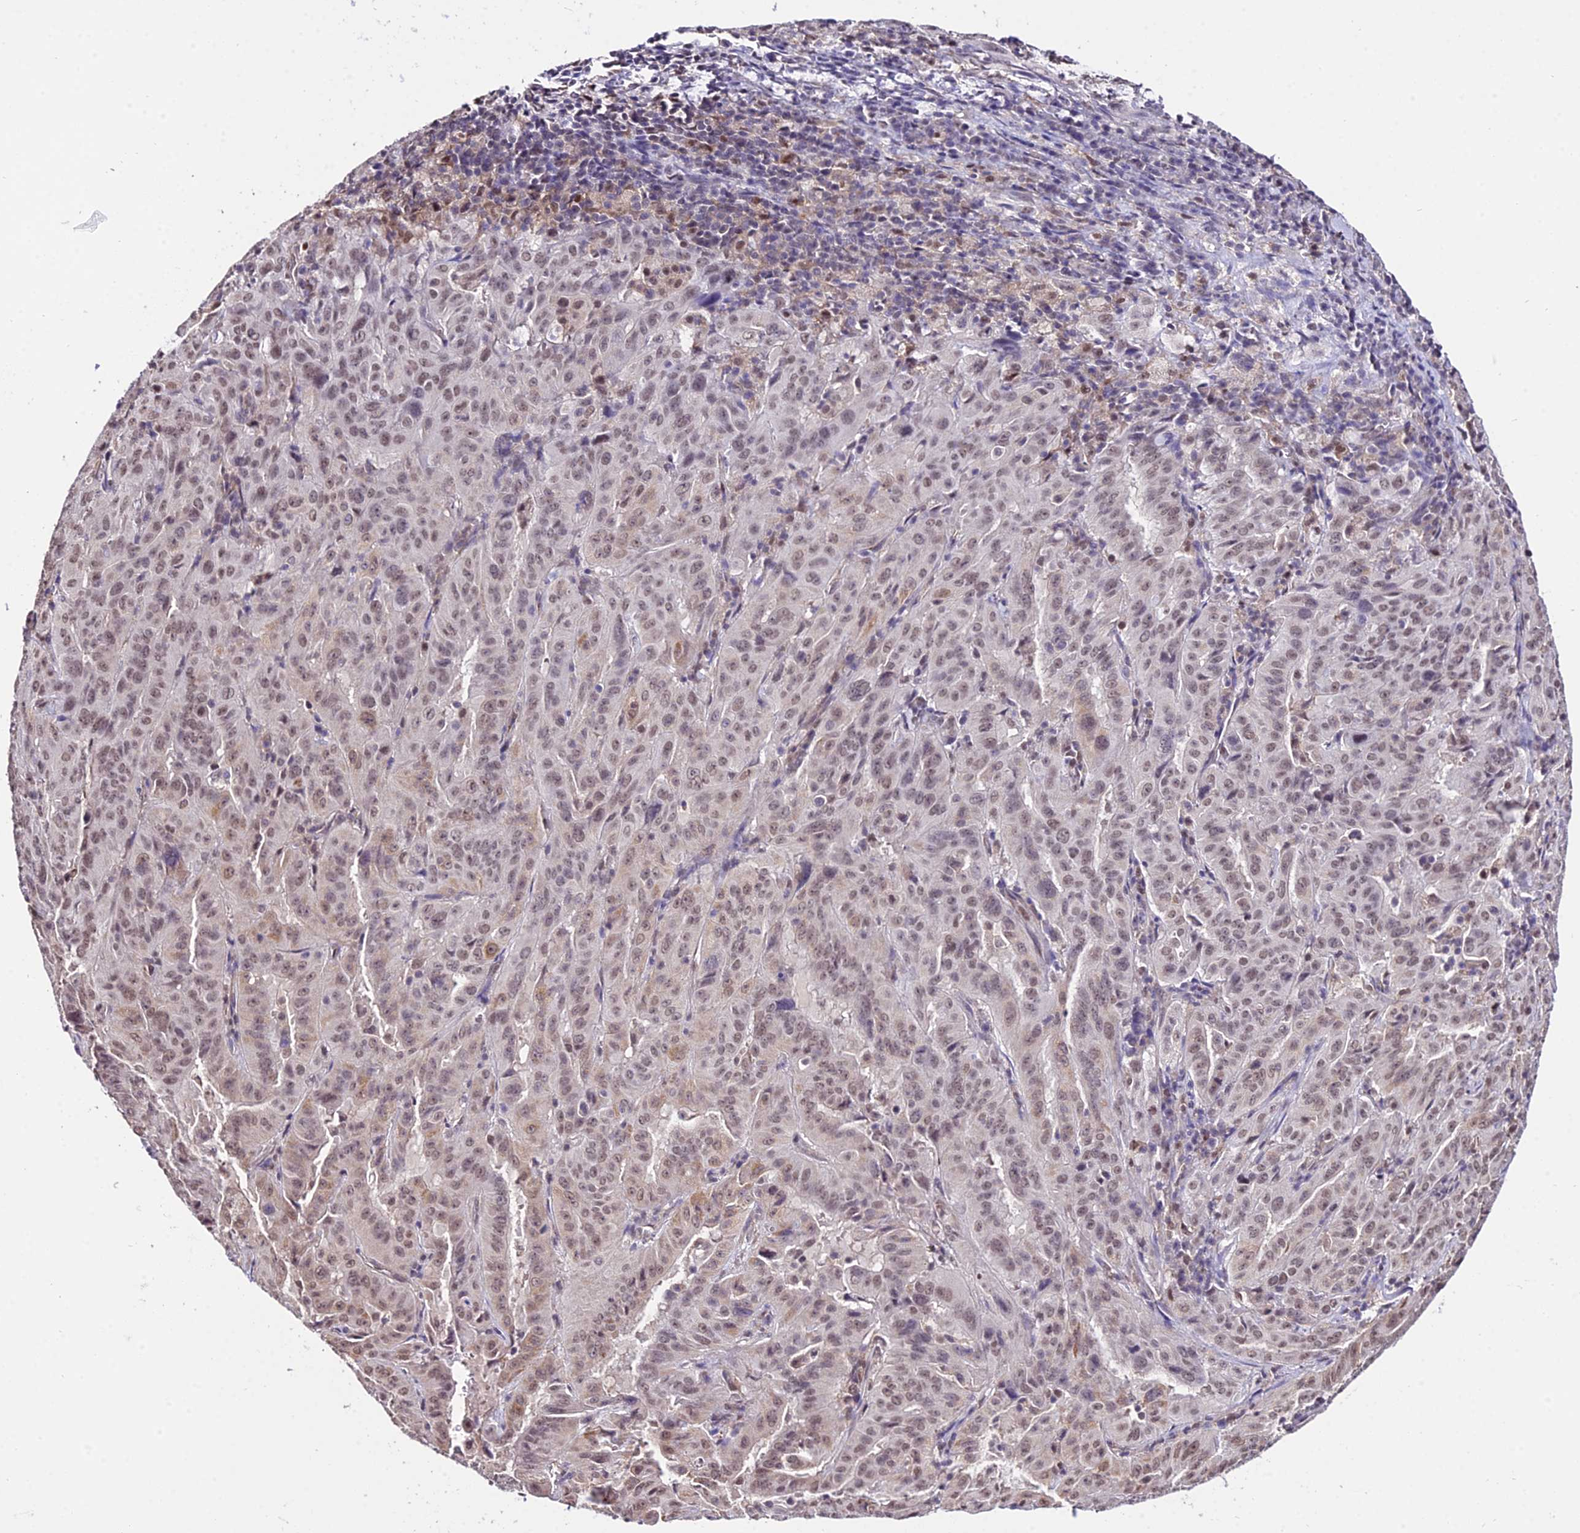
{"staining": {"intensity": "weak", "quantity": "25%-75%", "location": "nuclear"}, "tissue": "pancreatic cancer", "cell_type": "Tumor cells", "image_type": "cancer", "snomed": [{"axis": "morphology", "description": "Adenocarcinoma, NOS"}, {"axis": "topography", "description": "Pancreas"}], "caption": "Human pancreatic cancer (adenocarcinoma) stained with a protein marker displays weak staining in tumor cells.", "gene": "POLR2I", "patient": {"sex": "male", "age": 63}}